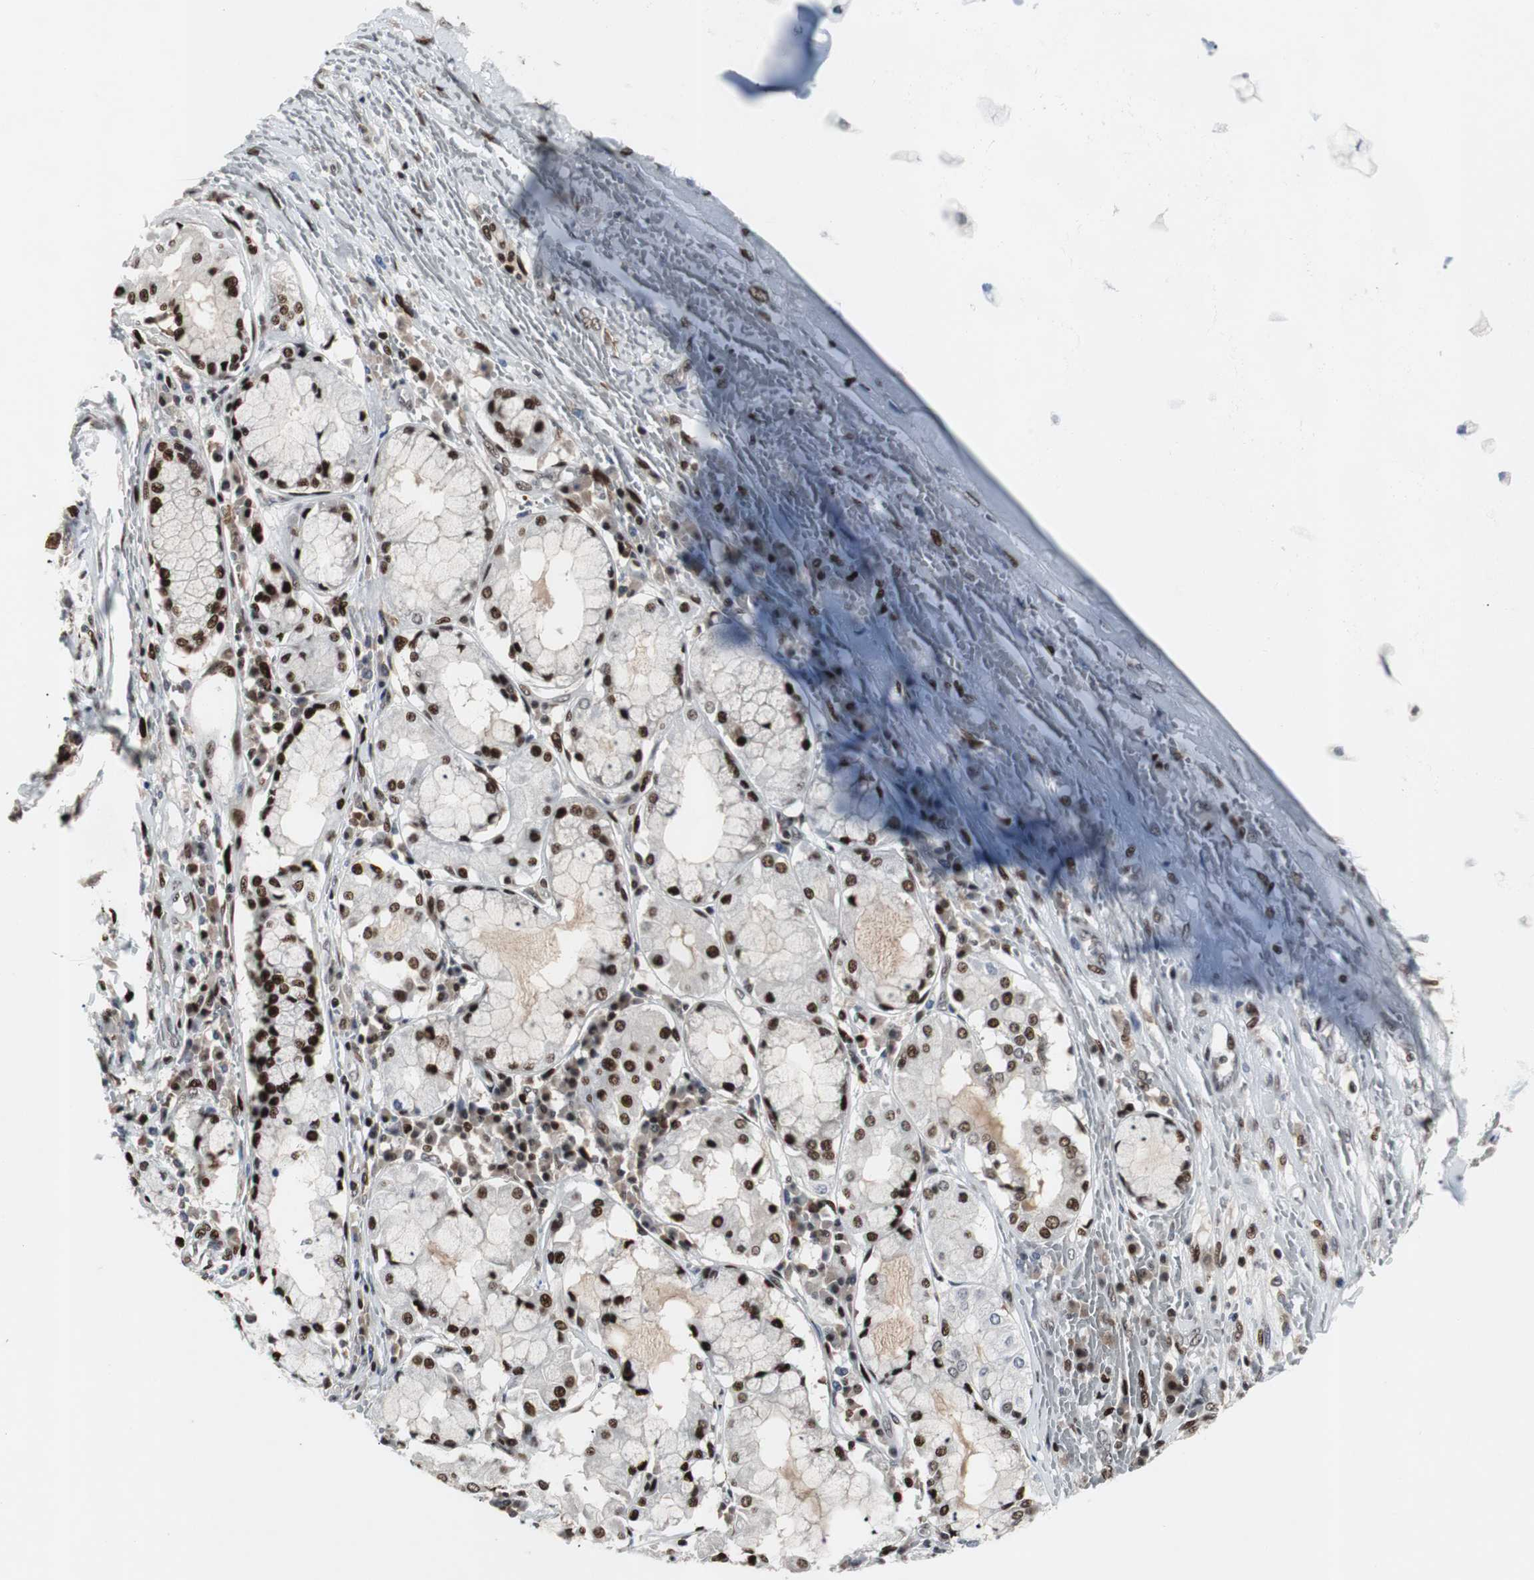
{"staining": {"intensity": "strong", "quantity": ">75%", "location": "nuclear"}, "tissue": "lung cancer", "cell_type": "Tumor cells", "image_type": "cancer", "snomed": [{"axis": "morphology", "description": "Squamous cell carcinoma, NOS"}, {"axis": "topography", "description": "Lung"}], "caption": "Human lung cancer (squamous cell carcinoma) stained with a protein marker shows strong staining in tumor cells.", "gene": "GRK2", "patient": {"sex": "female", "age": 47}}